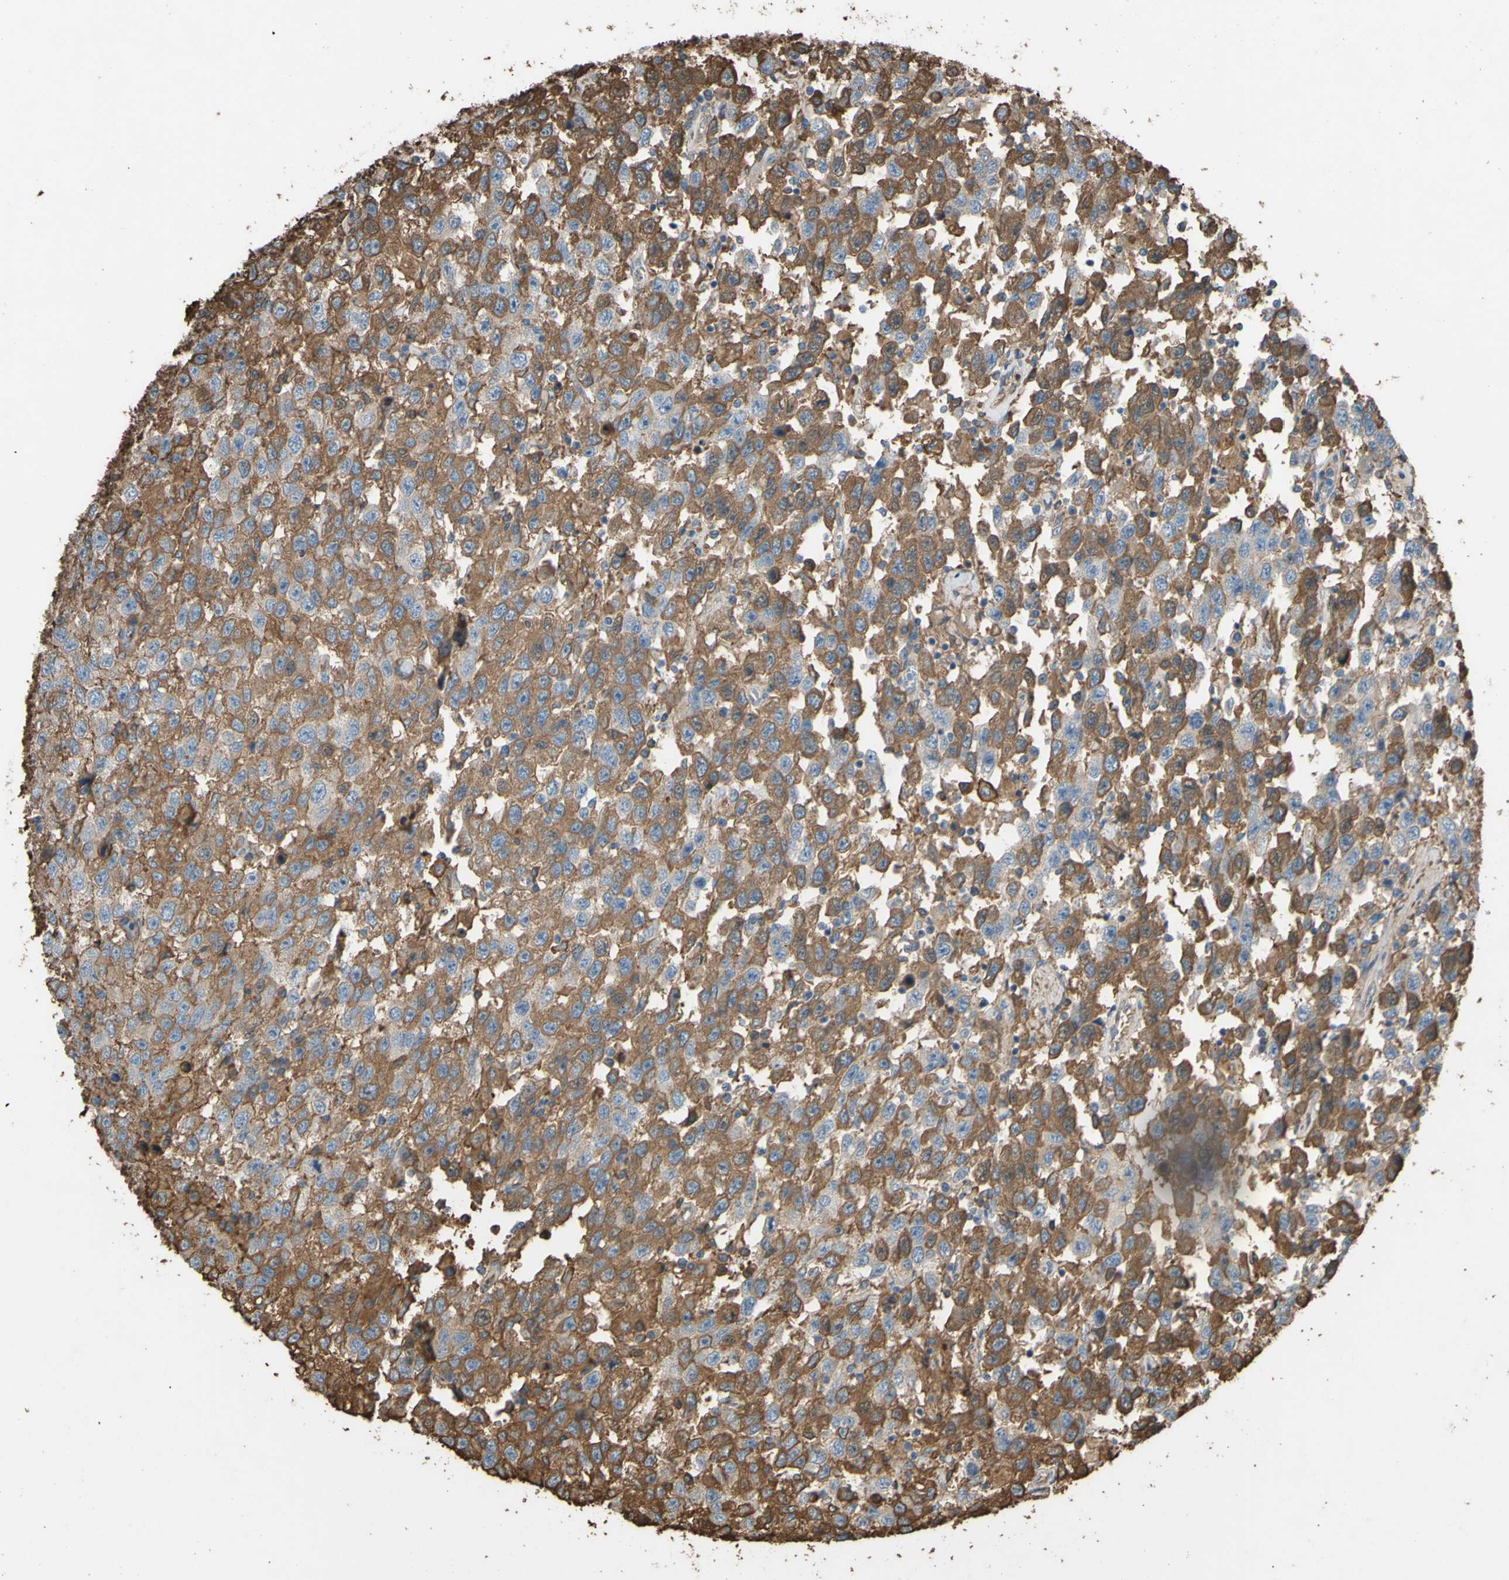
{"staining": {"intensity": "moderate", "quantity": "25%-75%", "location": "cytoplasmic/membranous"}, "tissue": "testis cancer", "cell_type": "Tumor cells", "image_type": "cancer", "snomed": [{"axis": "morphology", "description": "Seminoma, NOS"}, {"axis": "topography", "description": "Testis"}], "caption": "Immunohistochemical staining of seminoma (testis) shows moderate cytoplasmic/membranous protein positivity in approximately 25%-75% of tumor cells.", "gene": "PTGDS", "patient": {"sex": "male", "age": 41}}